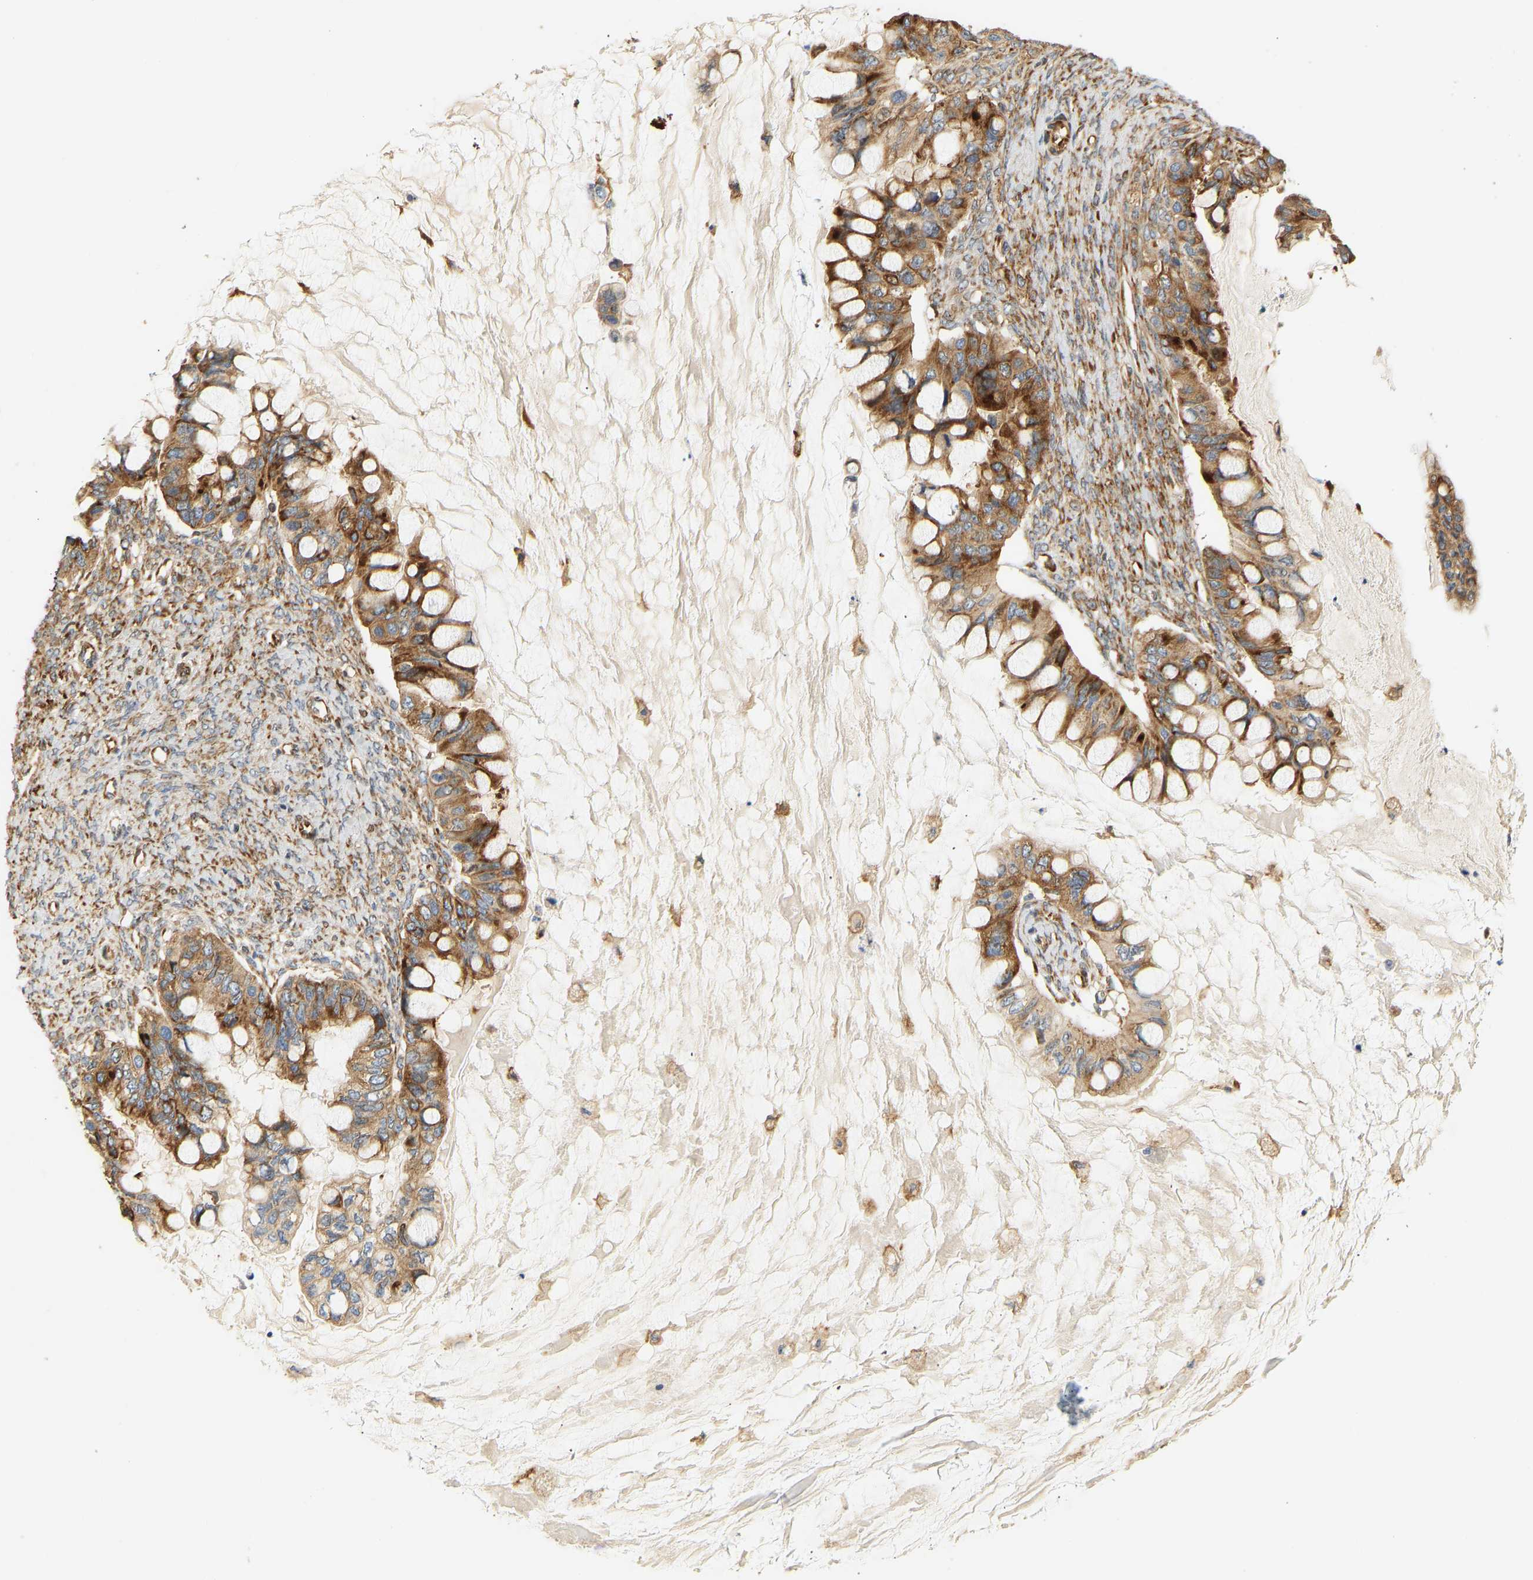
{"staining": {"intensity": "strong", "quantity": ">75%", "location": "cytoplasmic/membranous"}, "tissue": "ovarian cancer", "cell_type": "Tumor cells", "image_type": "cancer", "snomed": [{"axis": "morphology", "description": "Cystadenocarcinoma, mucinous, NOS"}, {"axis": "topography", "description": "Ovary"}], "caption": "Ovarian cancer stained with immunohistochemistry demonstrates strong cytoplasmic/membranous staining in approximately >75% of tumor cells. The protein is shown in brown color, while the nuclei are stained blue.", "gene": "RPS14", "patient": {"sex": "female", "age": 80}}